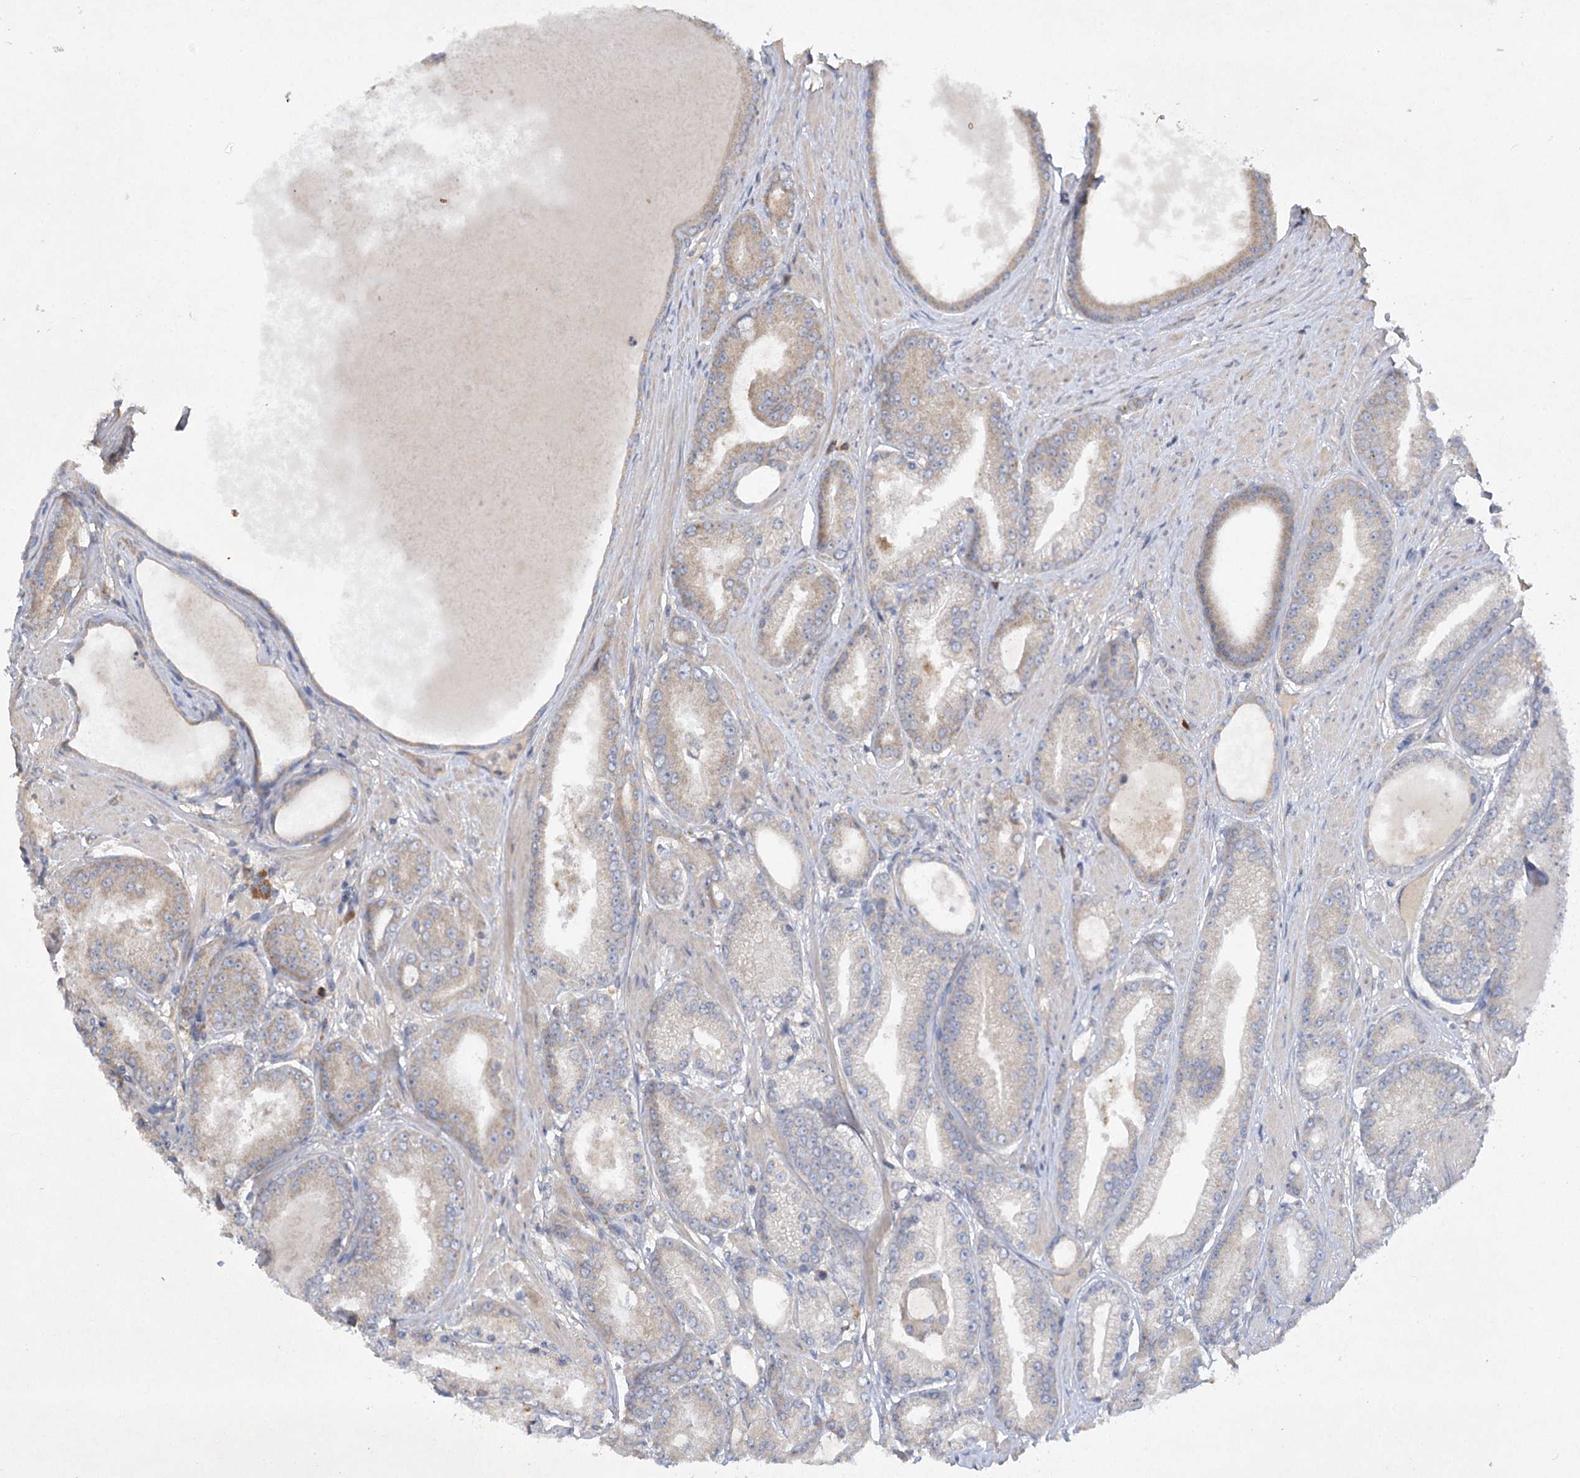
{"staining": {"intensity": "weak", "quantity": "25%-75%", "location": "cytoplasmic/membranous"}, "tissue": "prostate cancer", "cell_type": "Tumor cells", "image_type": "cancer", "snomed": [{"axis": "morphology", "description": "Adenocarcinoma, High grade"}, {"axis": "topography", "description": "Prostate"}], "caption": "Brown immunohistochemical staining in prostate cancer (adenocarcinoma (high-grade)) reveals weak cytoplasmic/membranous expression in approximately 25%-75% of tumor cells. (Brightfield microscopy of DAB IHC at high magnification).", "gene": "TRAF3IP1", "patient": {"sex": "male", "age": 59}}